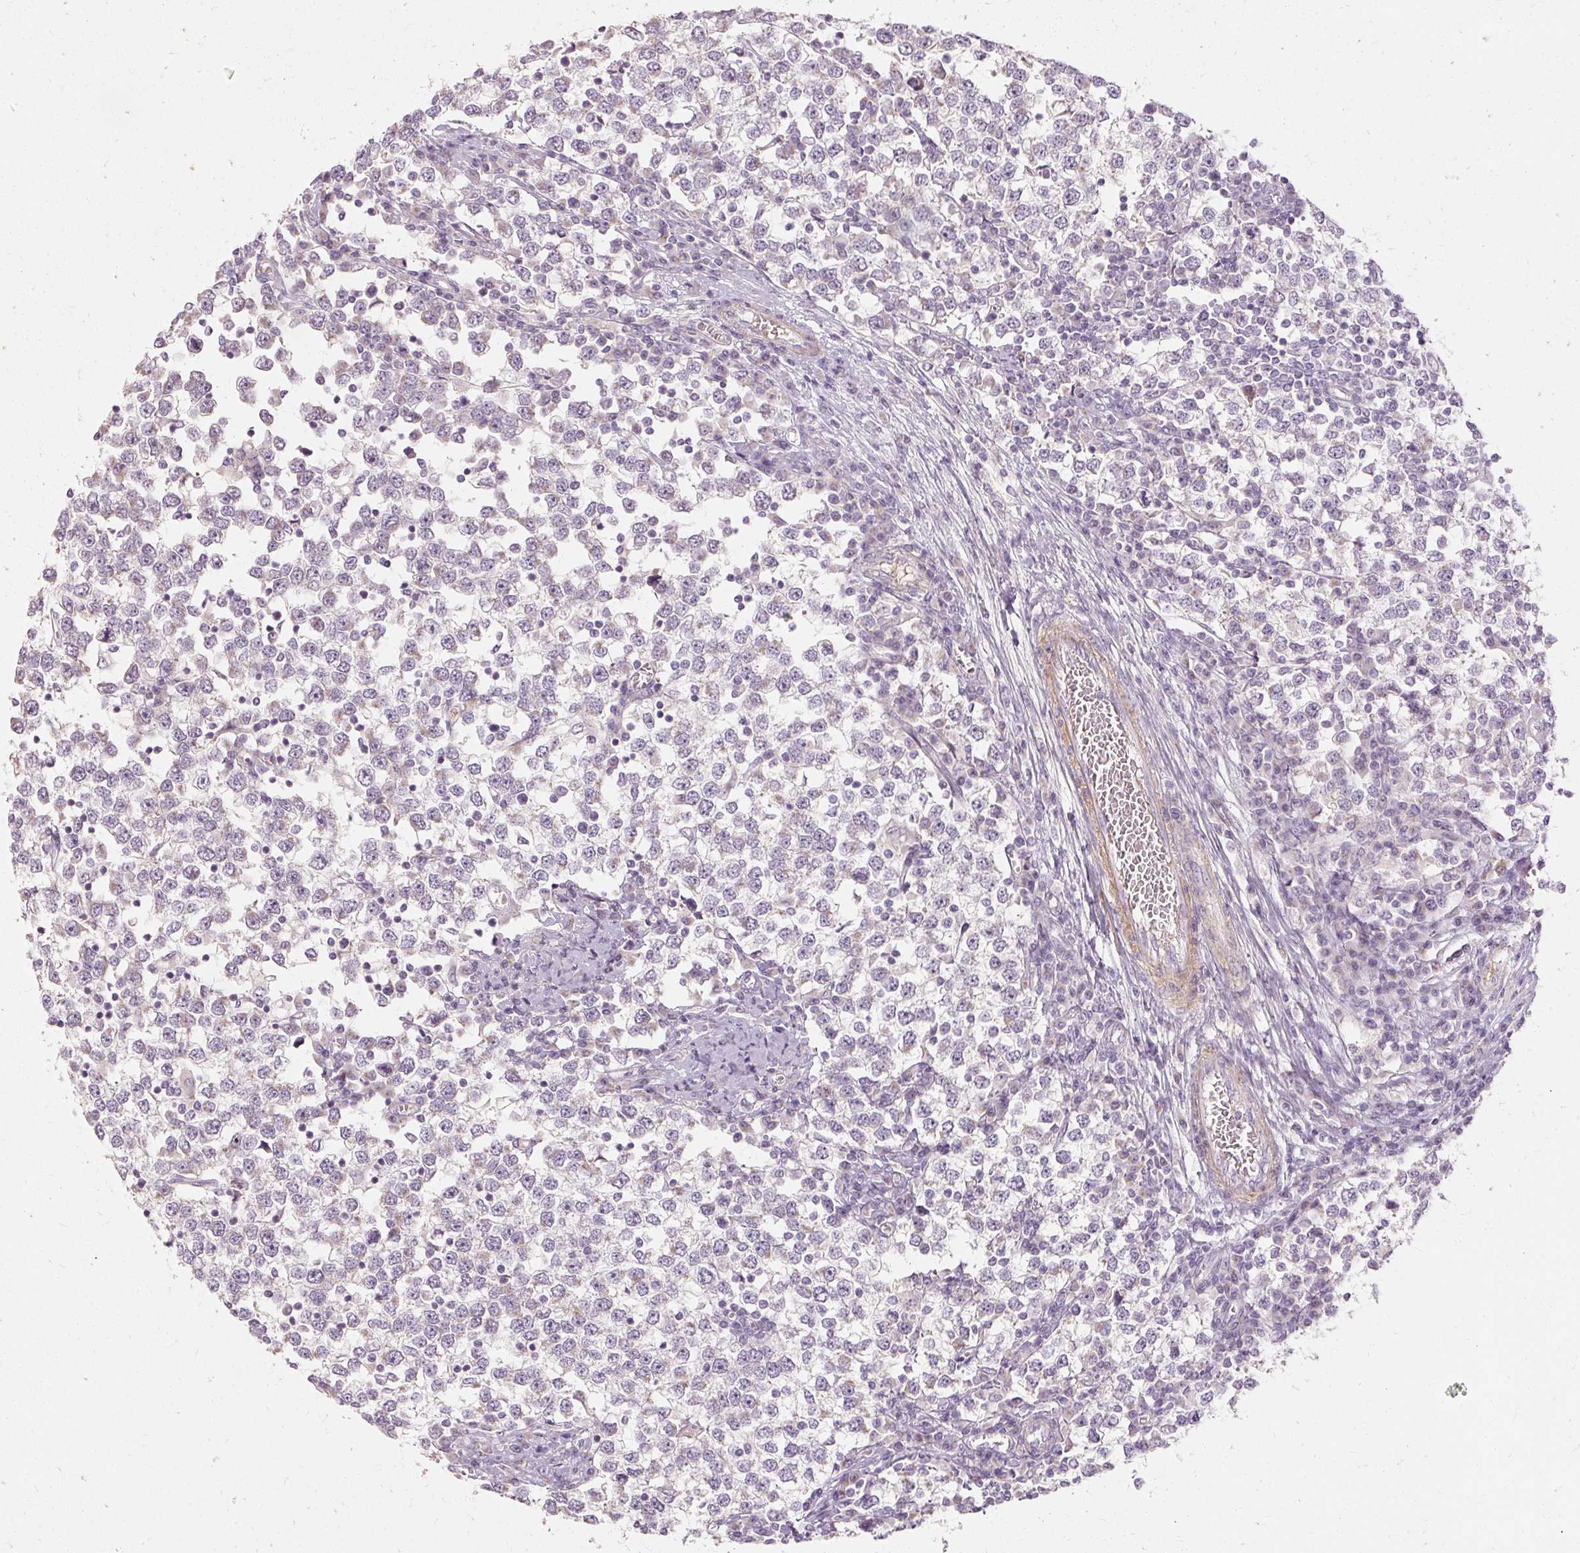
{"staining": {"intensity": "weak", "quantity": "<25%", "location": "cytoplasmic/membranous"}, "tissue": "testis cancer", "cell_type": "Tumor cells", "image_type": "cancer", "snomed": [{"axis": "morphology", "description": "Seminoma, NOS"}, {"axis": "topography", "description": "Testis"}], "caption": "Immunohistochemistry of human seminoma (testis) reveals no positivity in tumor cells. The staining is performed using DAB (3,3'-diaminobenzidine) brown chromogen with nuclei counter-stained in using hematoxylin.", "gene": "CAPN3", "patient": {"sex": "male", "age": 65}}